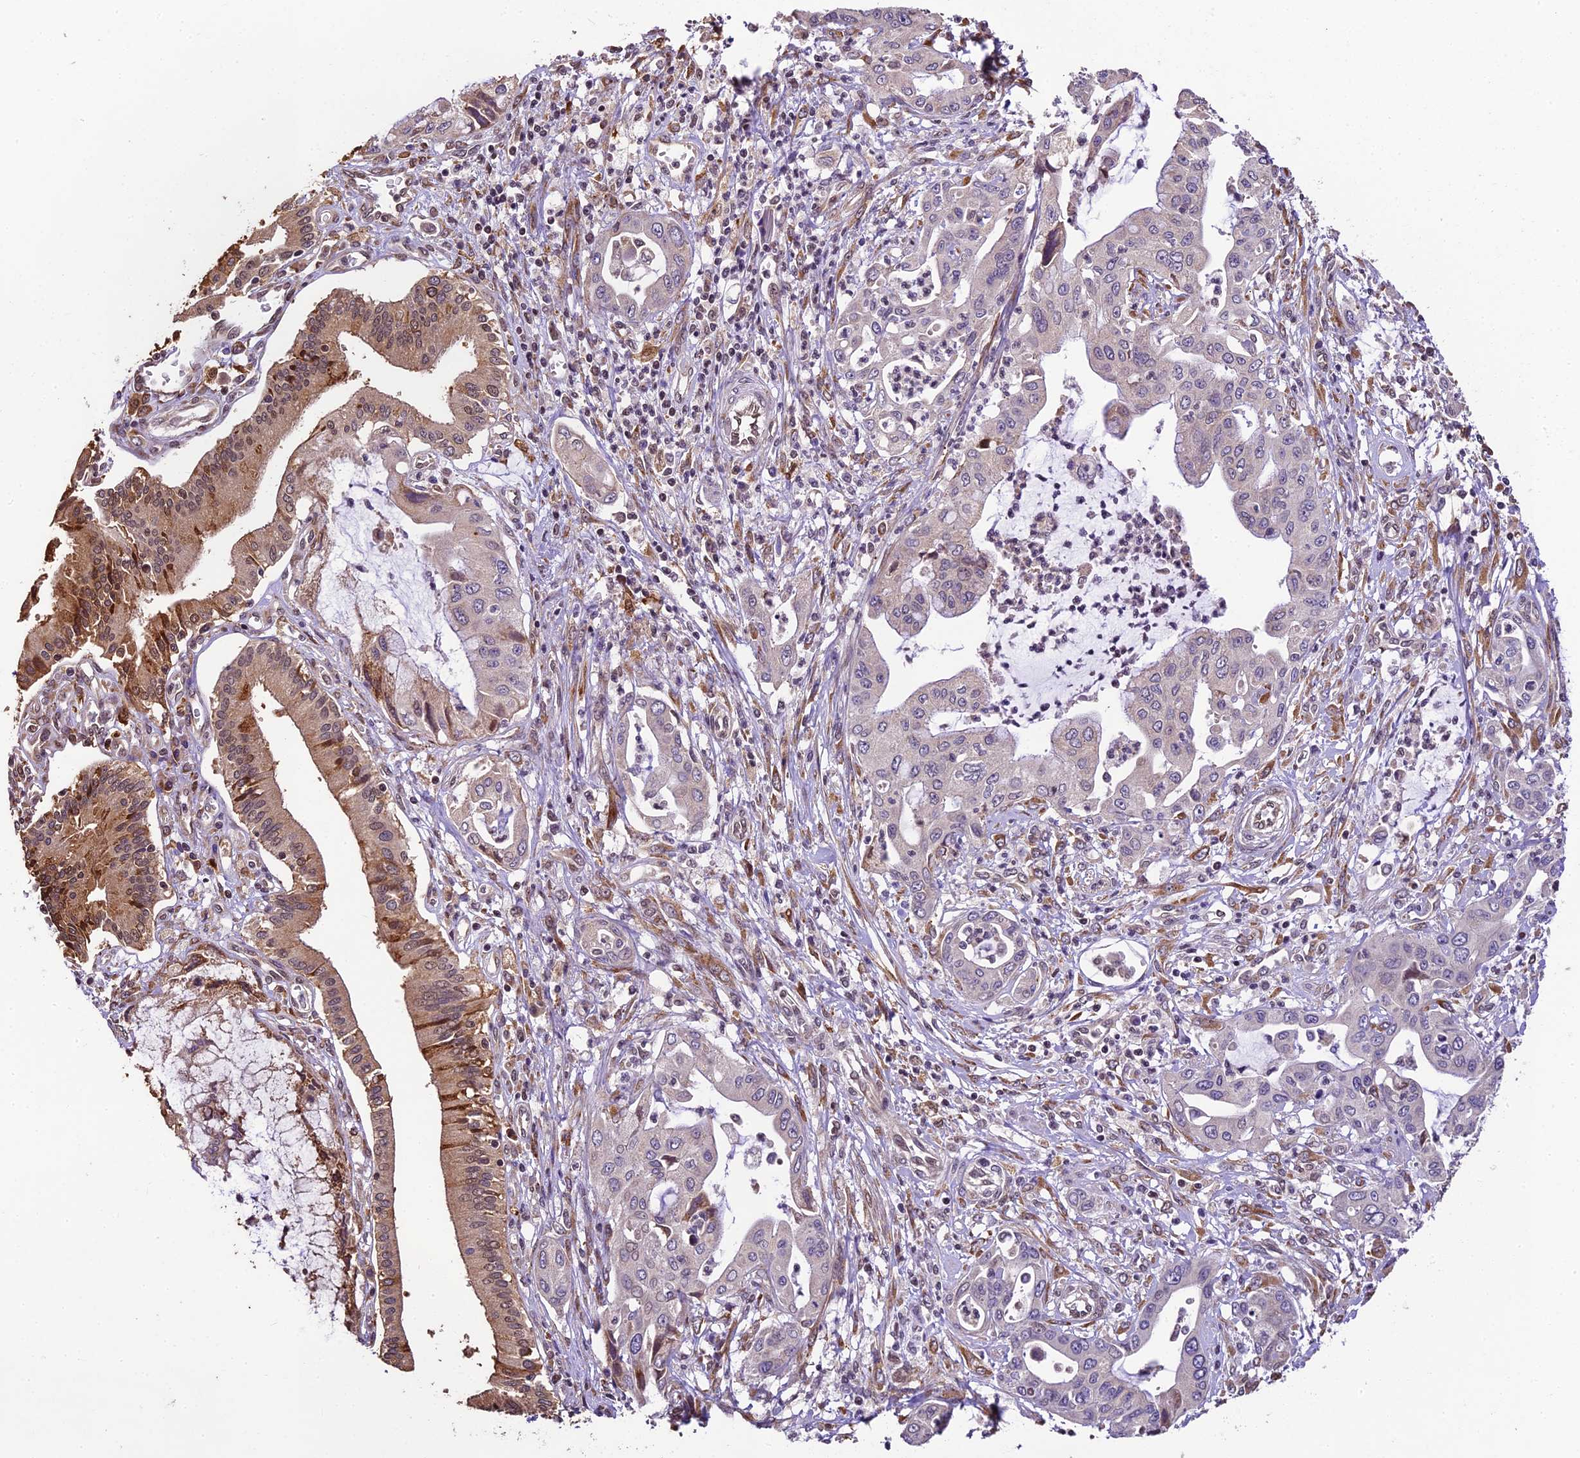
{"staining": {"intensity": "moderate", "quantity": "<25%", "location": "cytoplasmic/membranous"}, "tissue": "pancreatic cancer", "cell_type": "Tumor cells", "image_type": "cancer", "snomed": [{"axis": "morphology", "description": "Adenocarcinoma, NOS"}, {"axis": "topography", "description": "Pancreas"}], "caption": "A high-resolution image shows immunohistochemistry (IHC) staining of pancreatic cancer (adenocarcinoma), which exhibits moderate cytoplasmic/membranous expression in approximately <25% of tumor cells. (brown staining indicates protein expression, while blue staining denotes nuclei).", "gene": "TRIM22", "patient": {"sex": "male", "age": 46}}